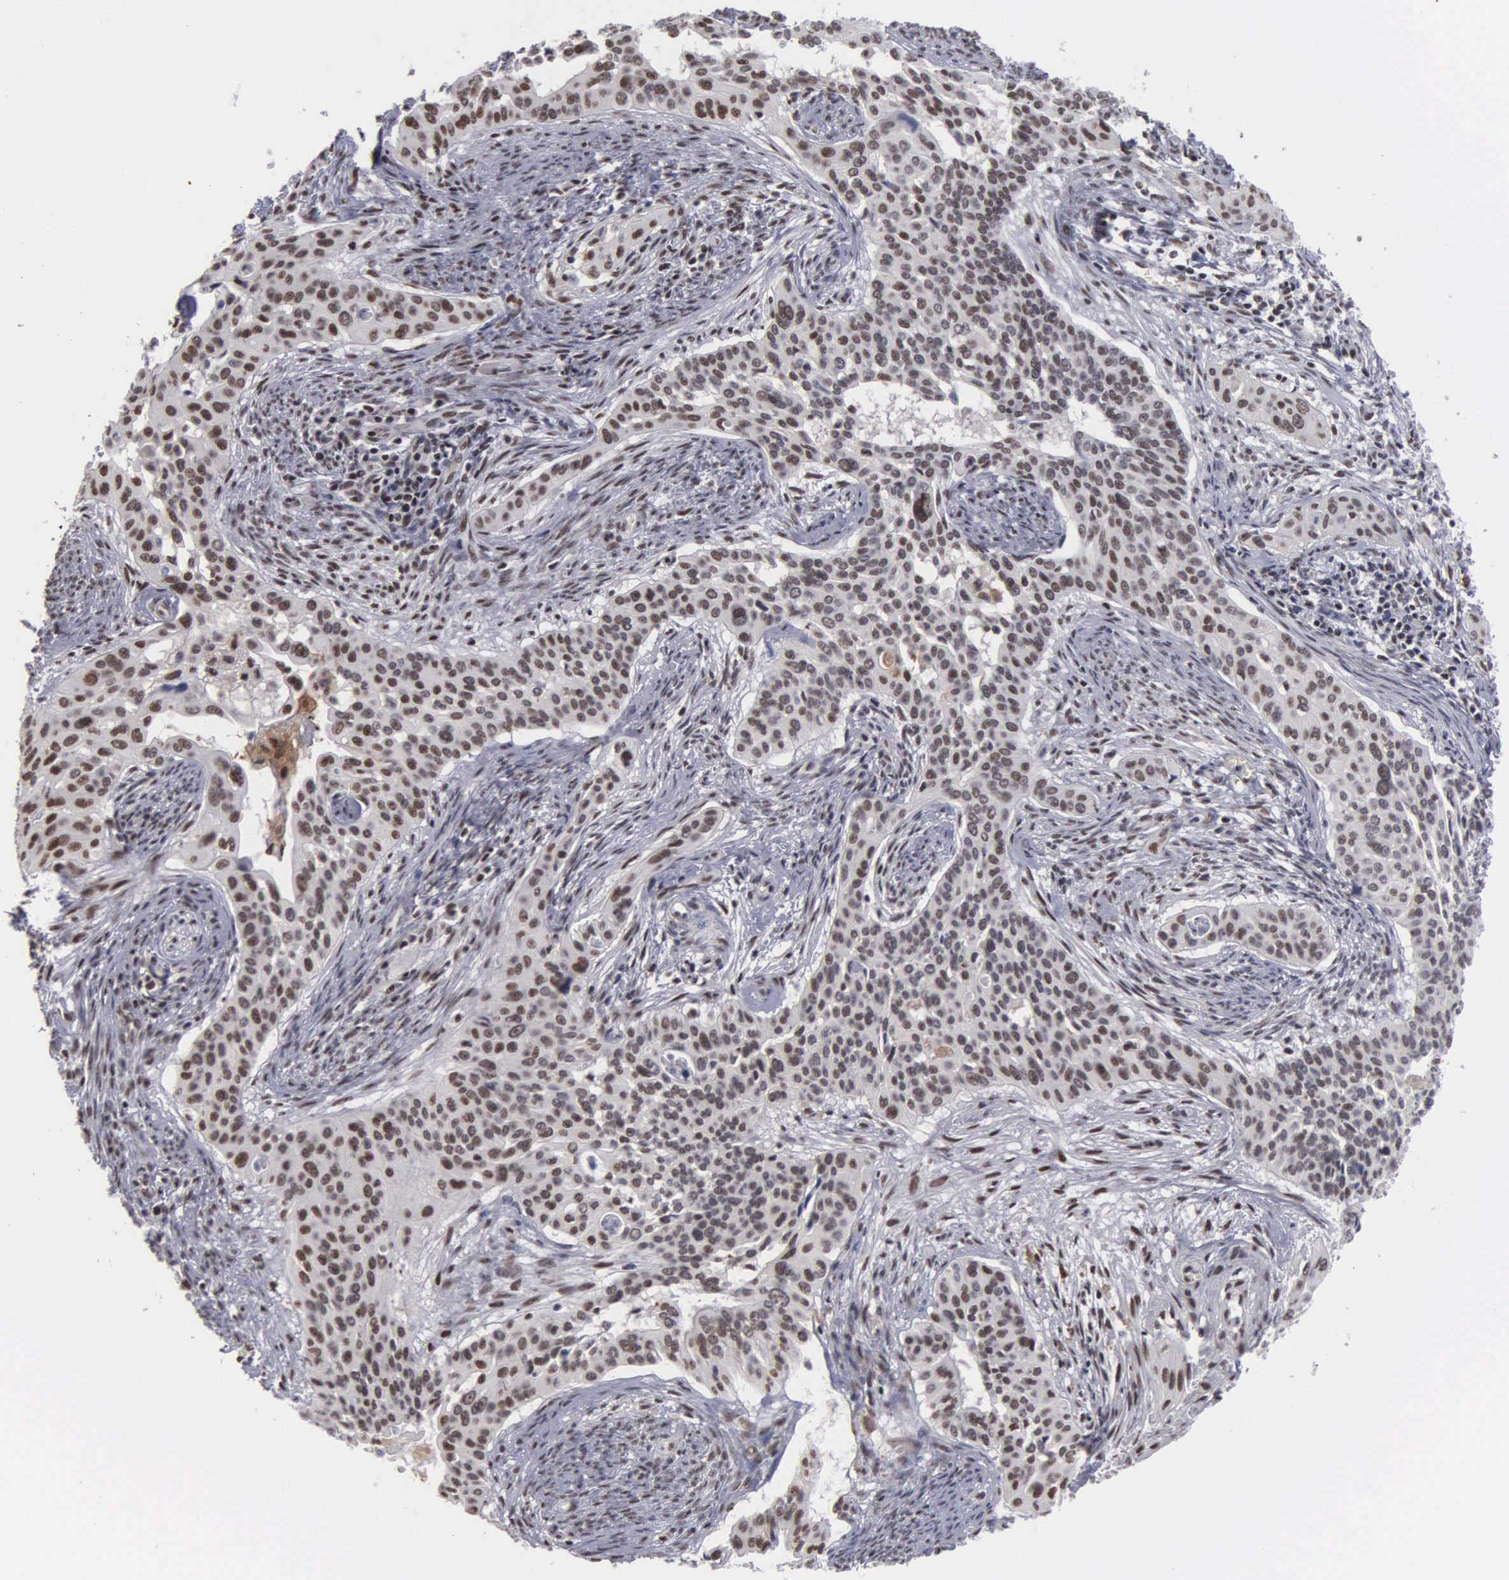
{"staining": {"intensity": "strong", "quantity": ">75%", "location": "nuclear"}, "tissue": "cervical cancer", "cell_type": "Tumor cells", "image_type": "cancer", "snomed": [{"axis": "morphology", "description": "Squamous cell carcinoma, NOS"}, {"axis": "topography", "description": "Cervix"}], "caption": "Protein staining by immunohistochemistry shows strong nuclear expression in about >75% of tumor cells in cervical cancer. Using DAB (brown) and hematoxylin (blue) stains, captured at high magnification using brightfield microscopy.", "gene": "KIAA0586", "patient": {"sex": "female", "age": 34}}